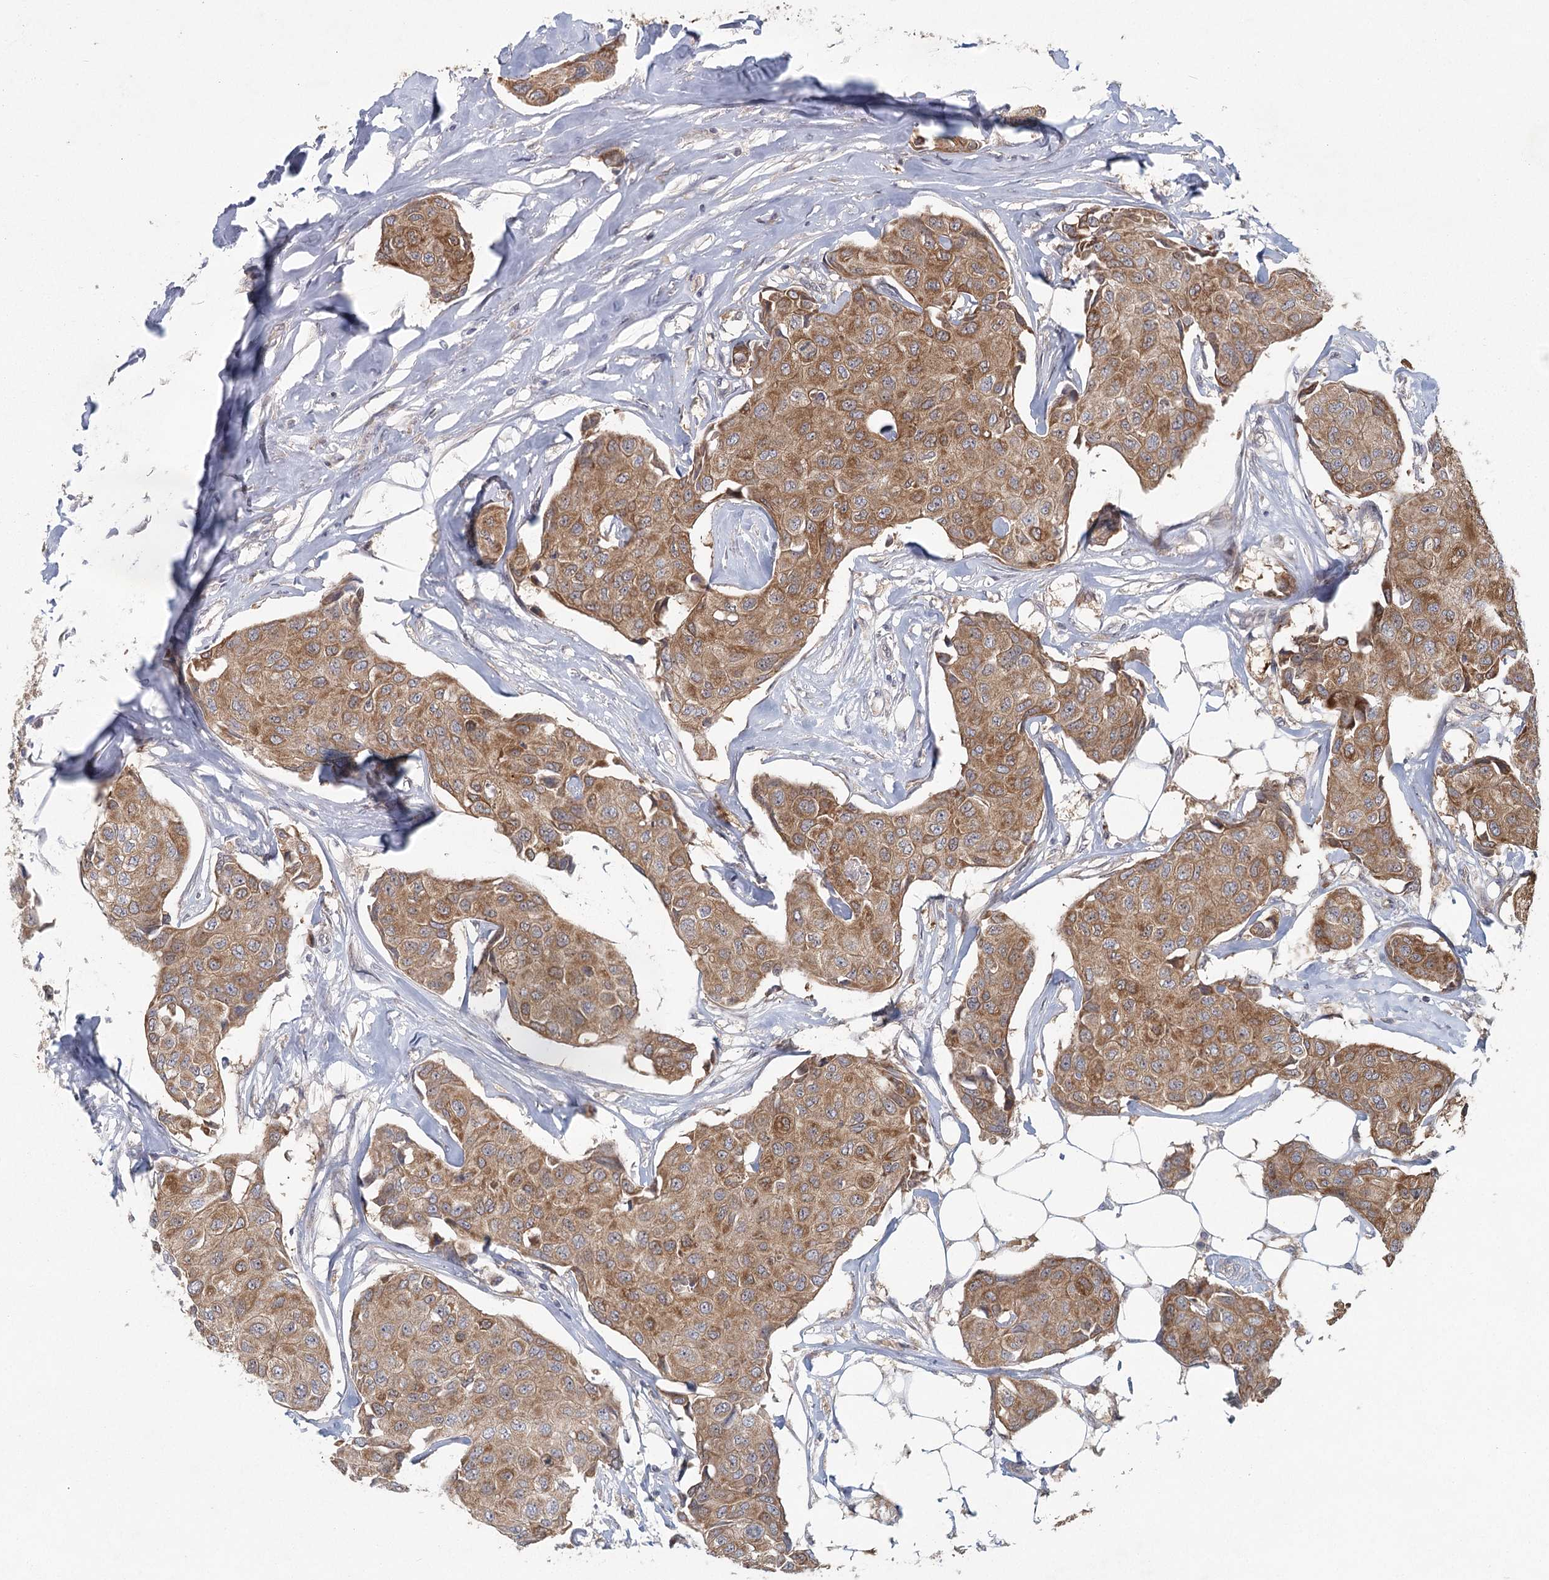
{"staining": {"intensity": "moderate", "quantity": ">75%", "location": "cytoplasmic/membranous"}, "tissue": "breast cancer", "cell_type": "Tumor cells", "image_type": "cancer", "snomed": [{"axis": "morphology", "description": "Duct carcinoma"}, {"axis": "topography", "description": "Breast"}], "caption": "Immunohistochemistry (IHC) micrograph of human breast cancer (intraductal carcinoma) stained for a protein (brown), which exhibits medium levels of moderate cytoplasmic/membranous expression in about >75% of tumor cells.", "gene": "LRRC14B", "patient": {"sex": "female", "age": 80}}